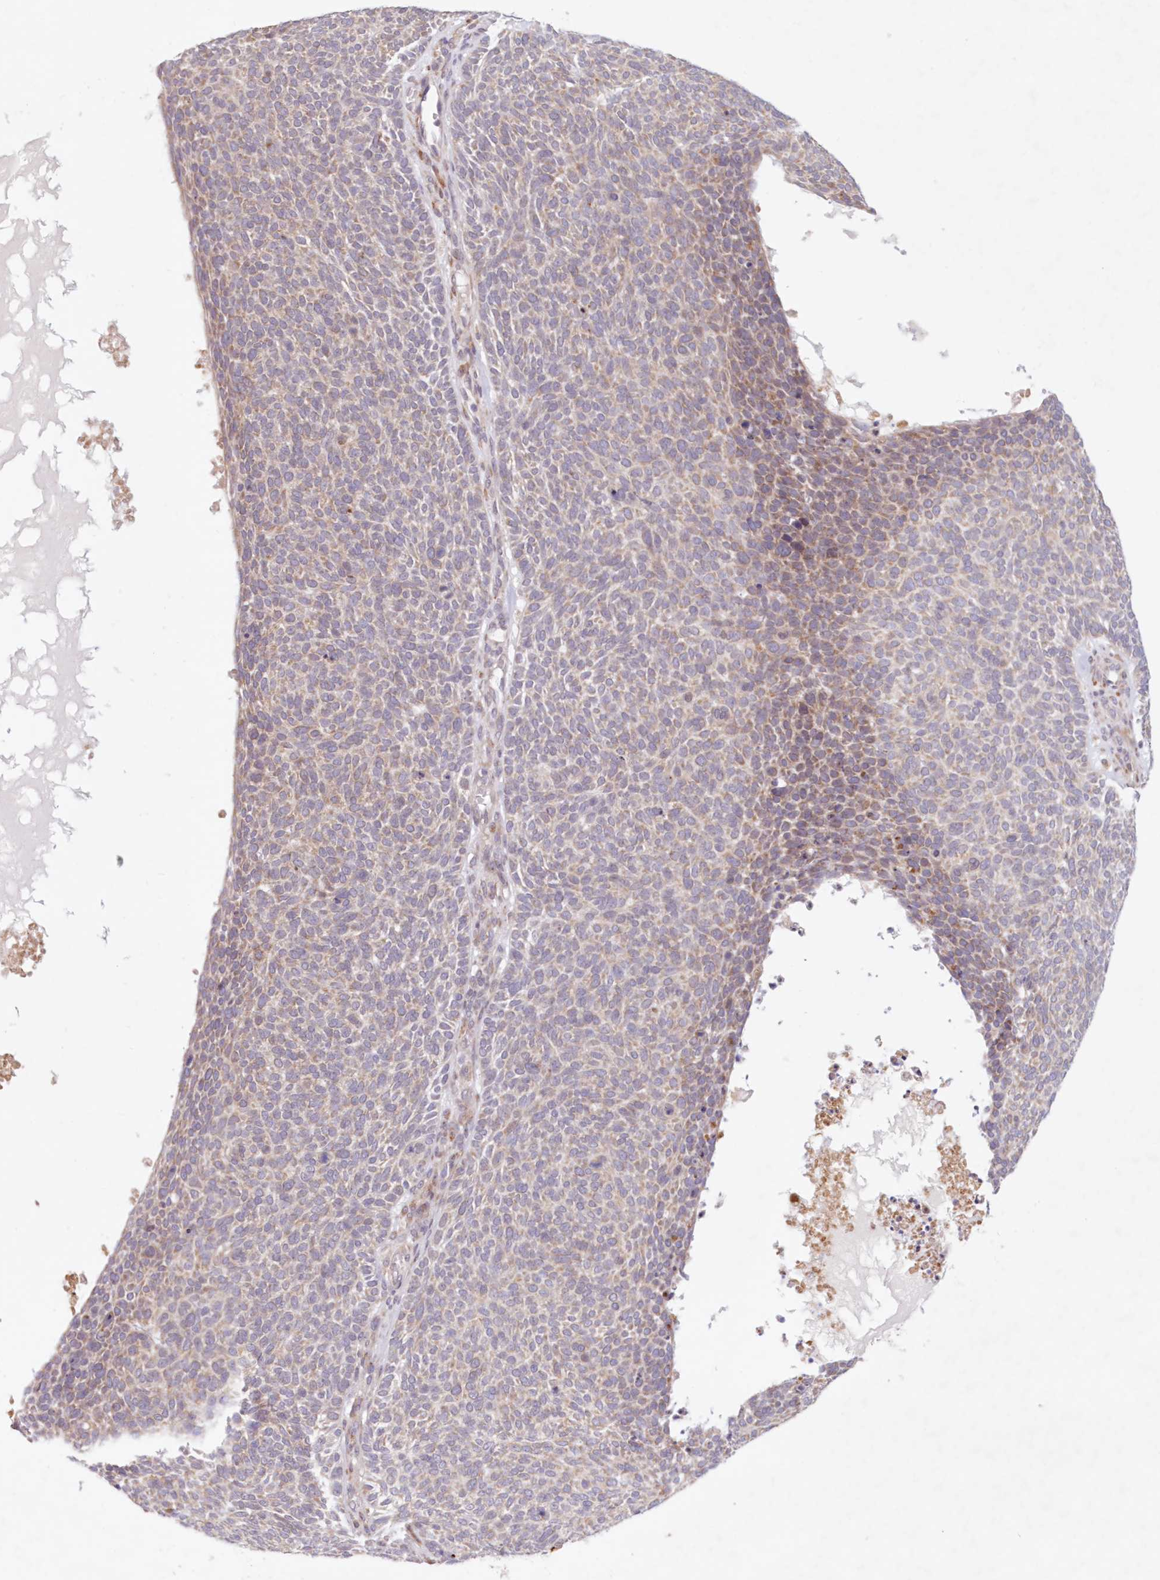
{"staining": {"intensity": "moderate", "quantity": "25%-75%", "location": "cytoplasmic/membranous"}, "tissue": "skin cancer", "cell_type": "Tumor cells", "image_type": "cancer", "snomed": [{"axis": "morphology", "description": "Squamous cell carcinoma, NOS"}, {"axis": "topography", "description": "Skin"}], "caption": "Immunohistochemistry photomicrograph of skin squamous cell carcinoma stained for a protein (brown), which displays medium levels of moderate cytoplasmic/membranous staining in about 25%-75% of tumor cells.", "gene": "PCYOX1L", "patient": {"sex": "female", "age": 90}}